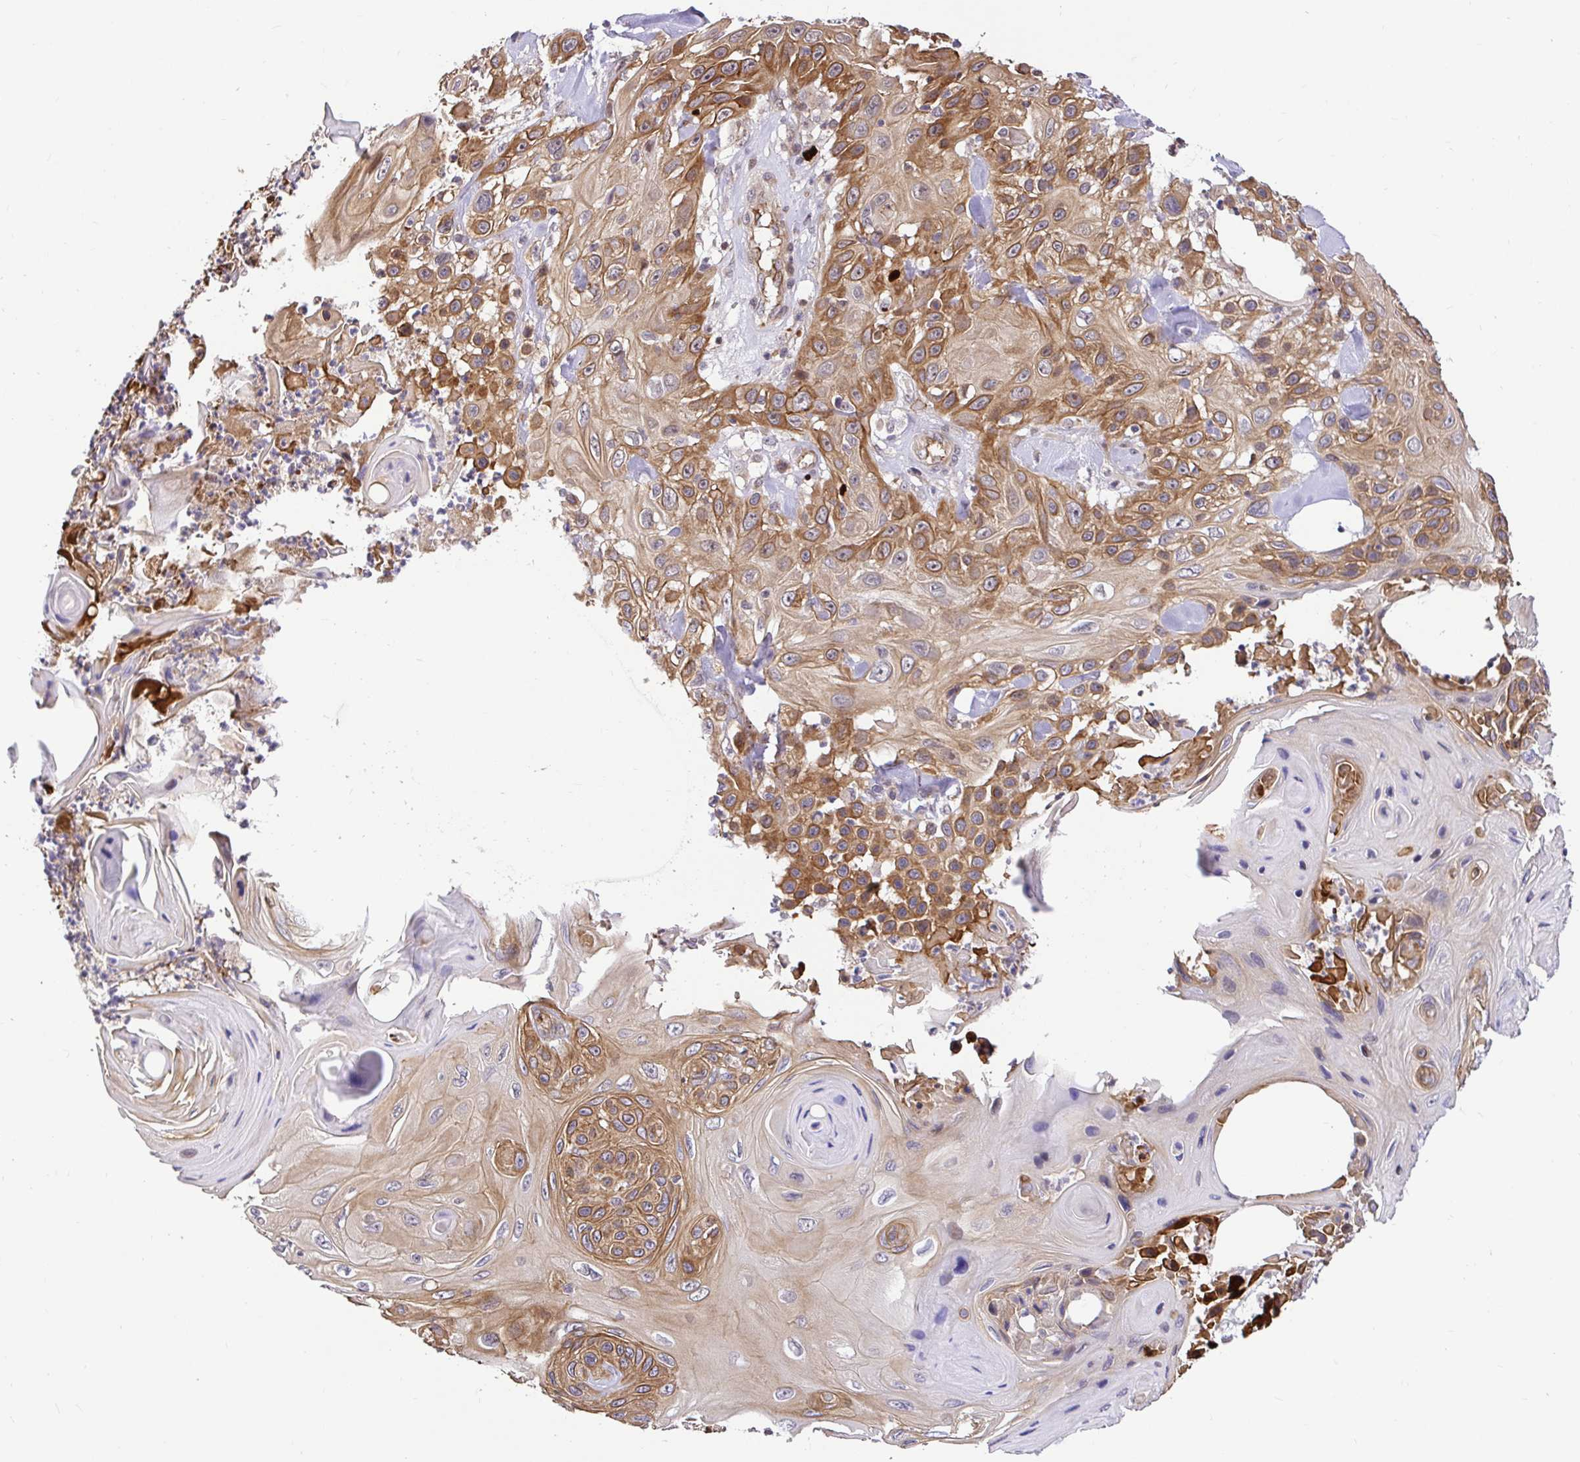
{"staining": {"intensity": "moderate", "quantity": ">75%", "location": "cytoplasmic/membranous"}, "tissue": "skin cancer", "cell_type": "Tumor cells", "image_type": "cancer", "snomed": [{"axis": "morphology", "description": "Squamous cell carcinoma, NOS"}, {"axis": "topography", "description": "Skin"}], "caption": "Squamous cell carcinoma (skin) tissue demonstrates moderate cytoplasmic/membranous staining in approximately >75% of tumor cells, visualized by immunohistochemistry.", "gene": "TRIM55", "patient": {"sex": "male", "age": 82}}